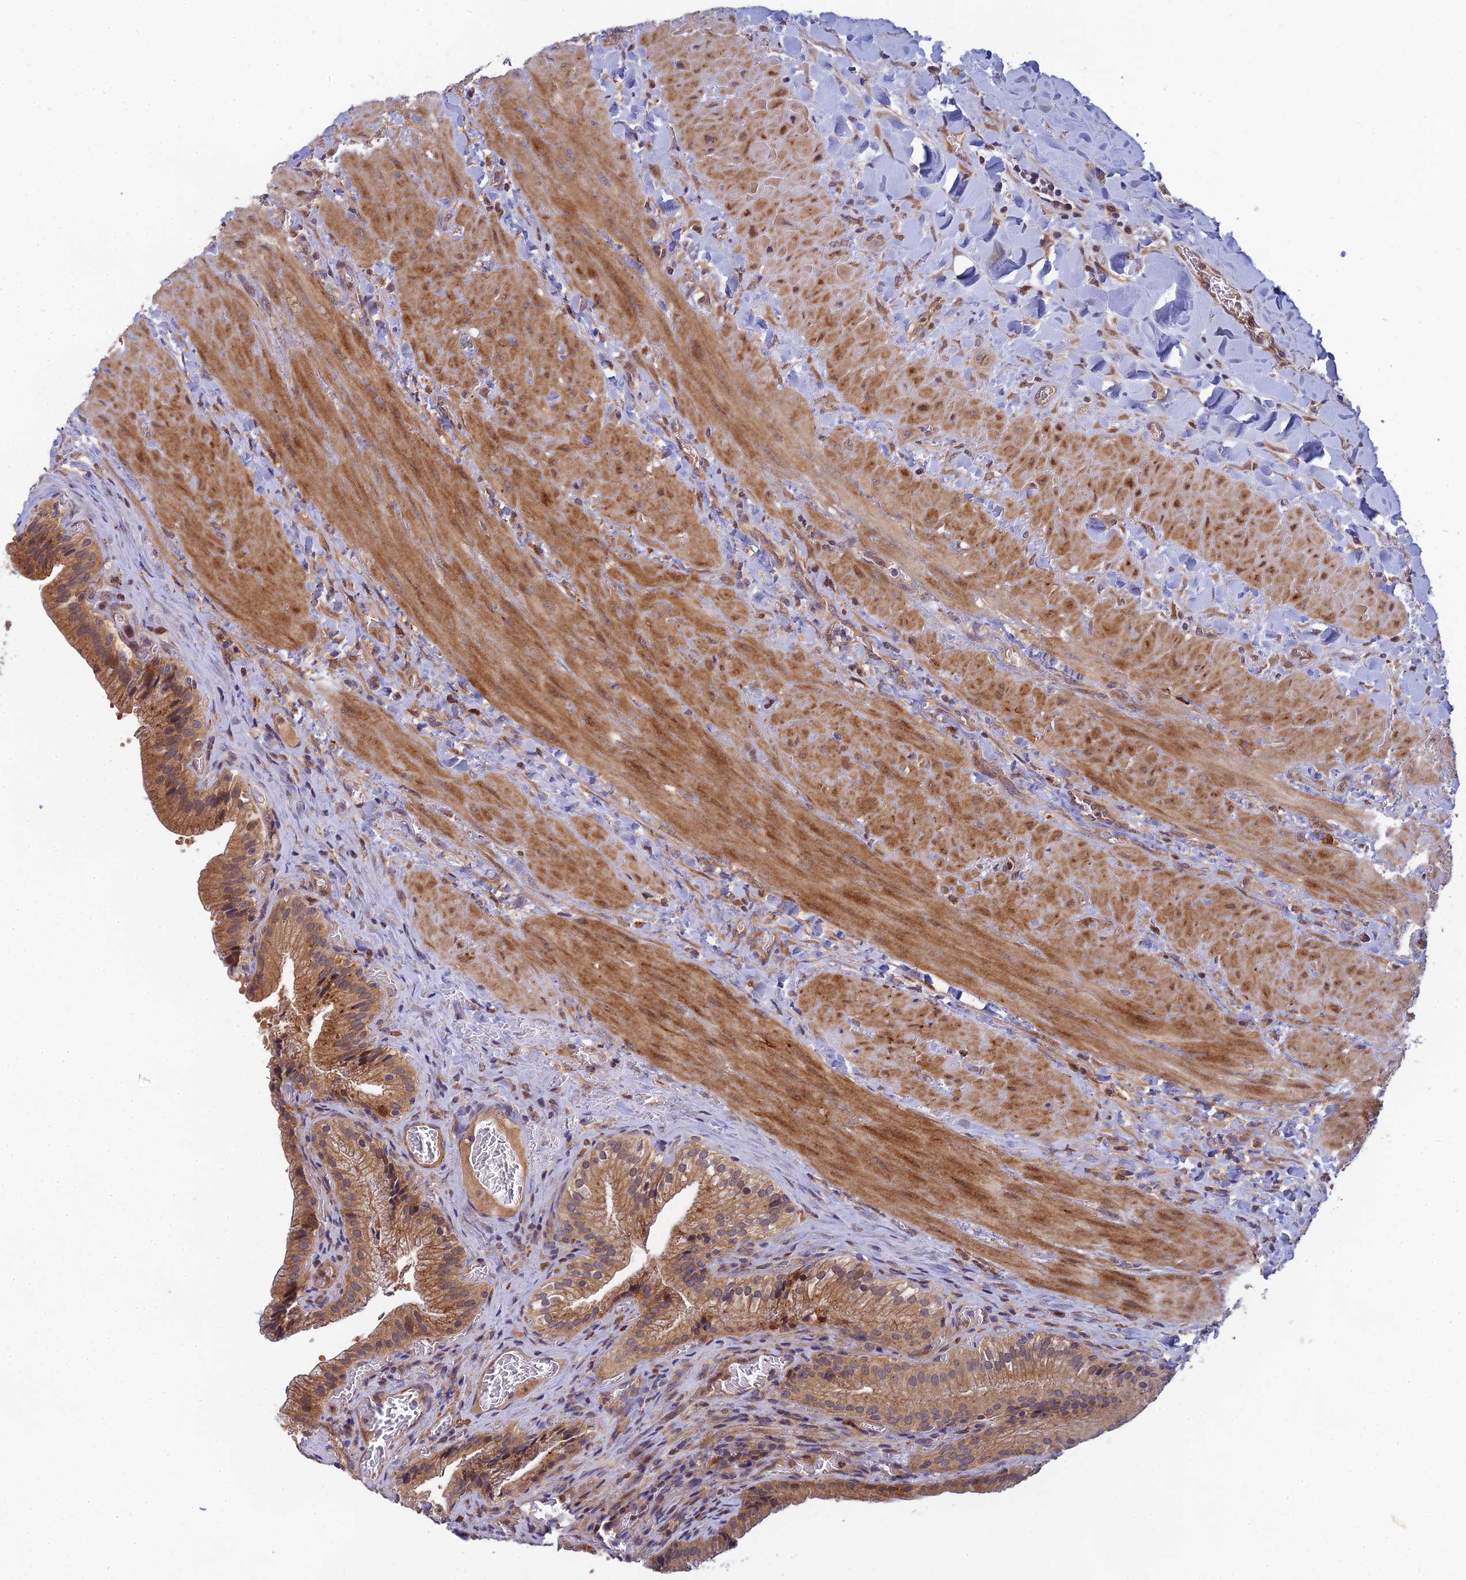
{"staining": {"intensity": "moderate", "quantity": ">75%", "location": "cytoplasmic/membranous"}, "tissue": "gallbladder", "cell_type": "Glandular cells", "image_type": "normal", "snomed": [{"axis": "morphology", "description": "Normal tissue, NOS"}, {"axis": "topography", "description": "Gallbladder"}], "caption": "IHC histopathology image of normal gallbladder: gallbladder stained using immunohistochemistry (IHC) shows medium levels of moderate protein expression localized specifically in the cytoplasmic/membranous of glandular cells, appearing as a cytoplasmic/membranous brown color.", "gene": "FAM151B", "patient": {"sex": "male", "age": 24}}